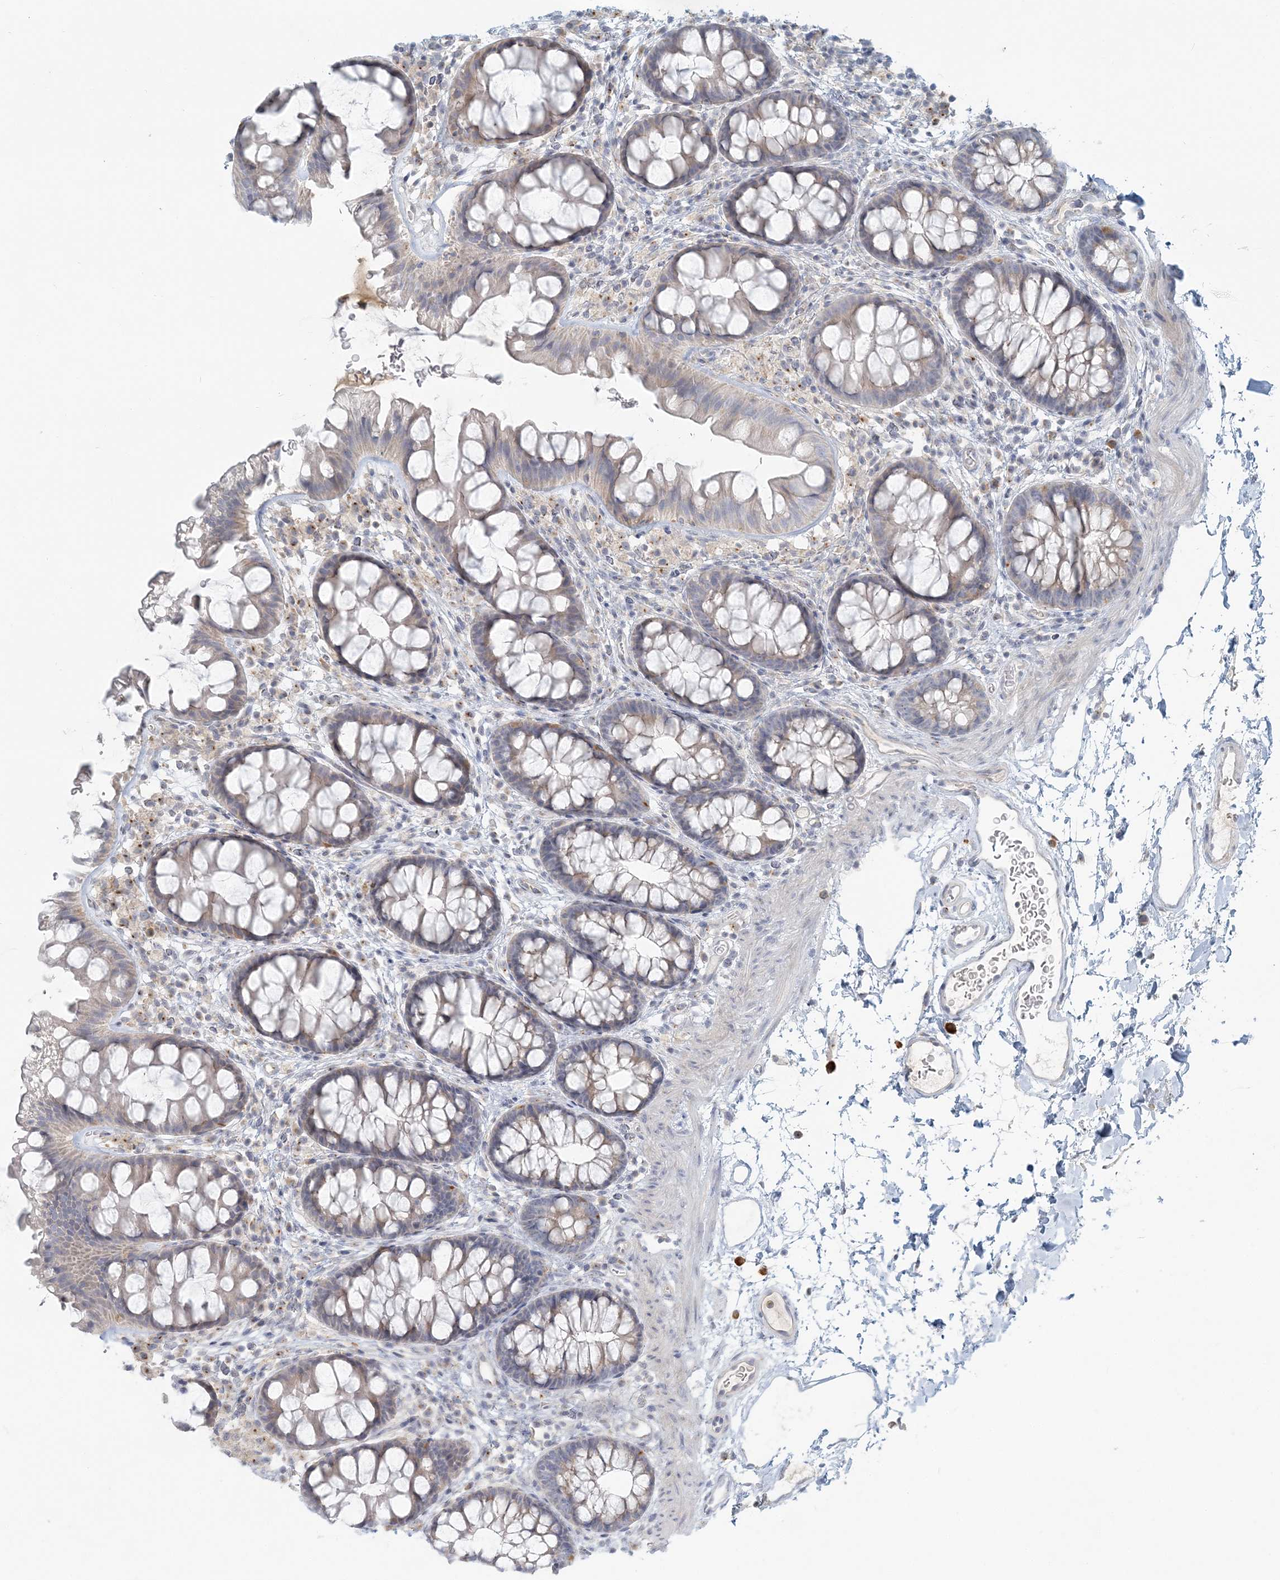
{"staining": {"intensity": "negative", "quantity": "none", "location": "none"}, "tissue": "colon", "cell_type": "Endothelial cells", "image_type": "normal", "snomed": [{"axis": "morphology", "description": "Normal tissue, NOS"}, {"axis": "topography", "description": "Colon"}], "caption": "Protein analysis of normal colon reveals no significant expression in endothelial cells. (DAB (3,3'-diaminobenzidine) immunohistochemistry visualized using brightfield microscopy, high magnification).", "gene": "NAA11", "patient": {"sex": "female", "age": 62}}